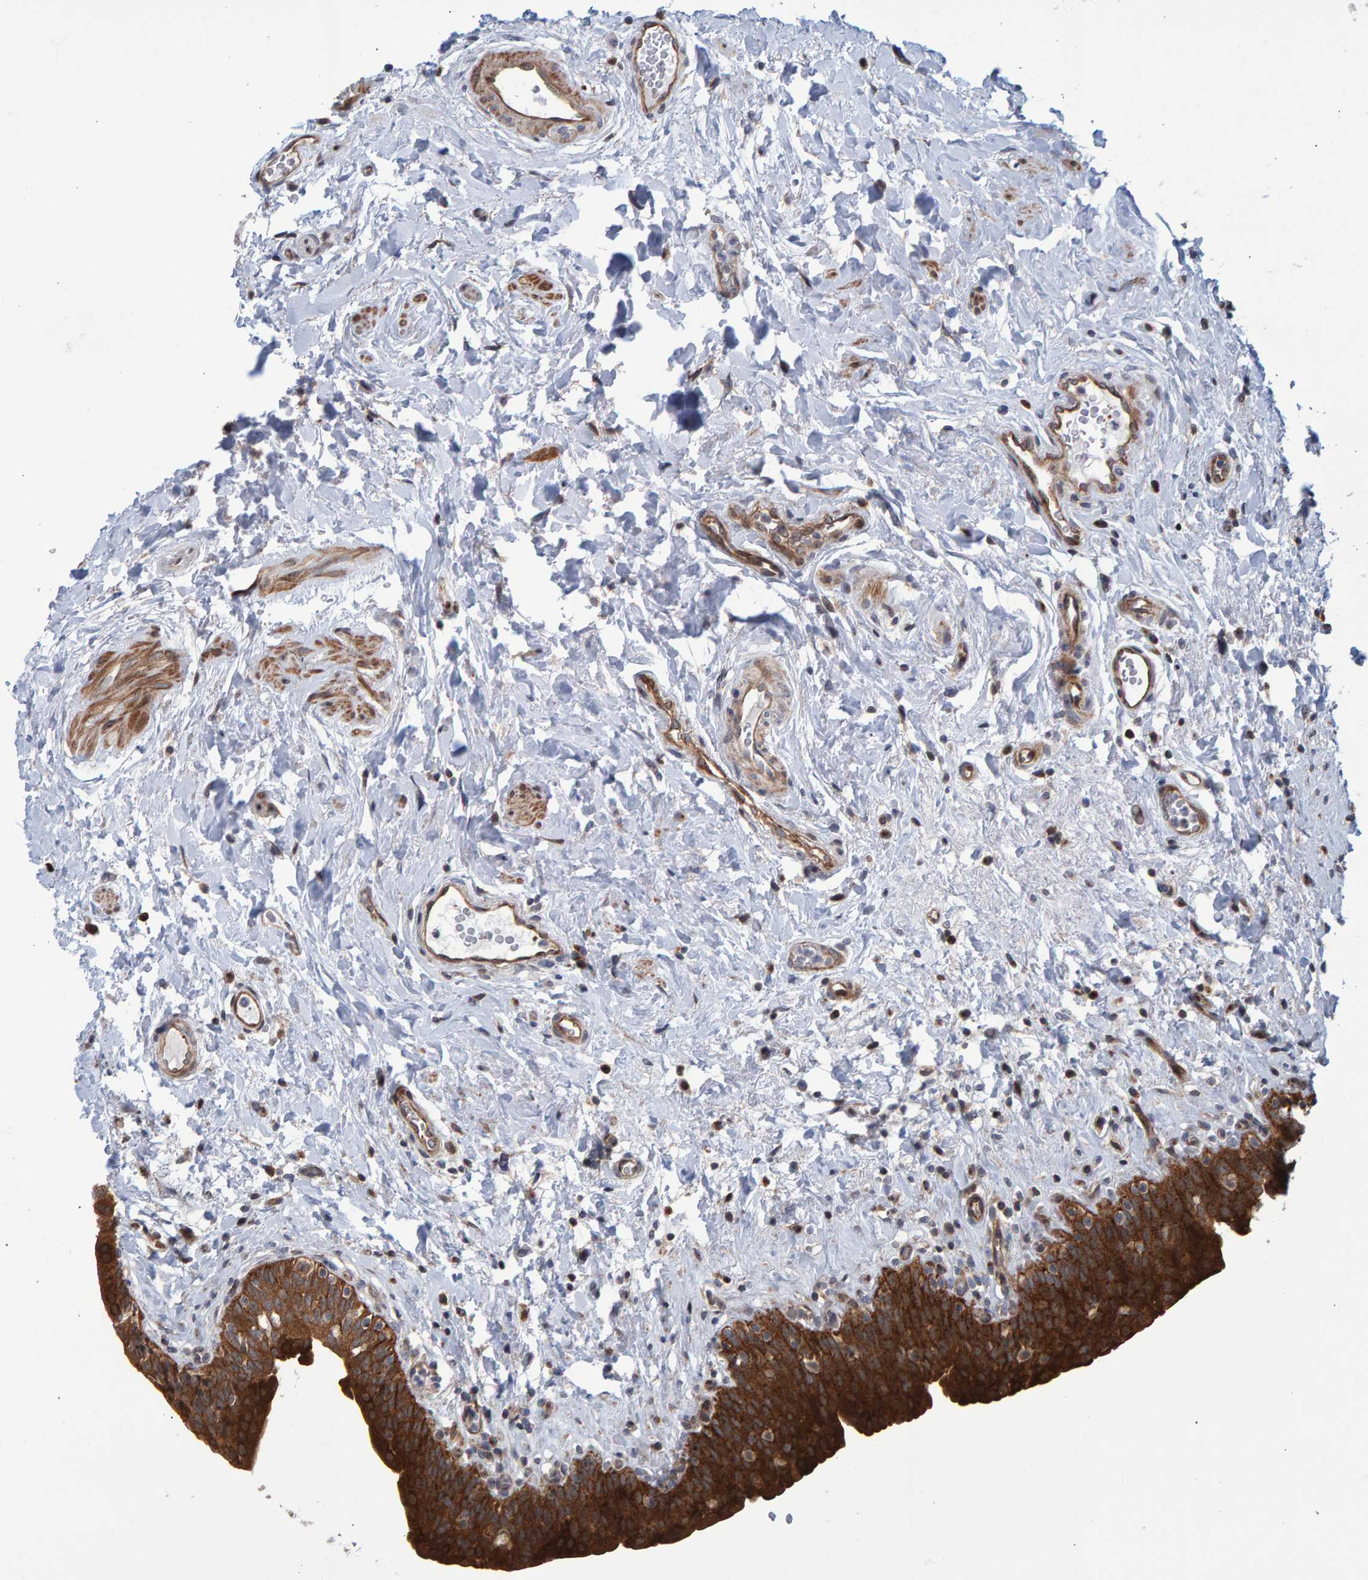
{"staining": {"intensity": "strong", "quantity": ">75%", "location": "cytoplasmic/membranous"}, "tissue": "urinary bladder", "cell_type": "Urothelial cells", "image_type": "normal", "snomed": [{"axis": "morphology", "description": "Normal tissue, NOS"}, {"axis": "topography", "description": "Urinary bladder"}], "caption": "Urinary bladder stained with a brown dye shows strong cytoplasmic/membranous positive staining in approximately >75% of urothelial cells.", "gene": "LRBA", "patient": {"sex": "male", "age": 83}}